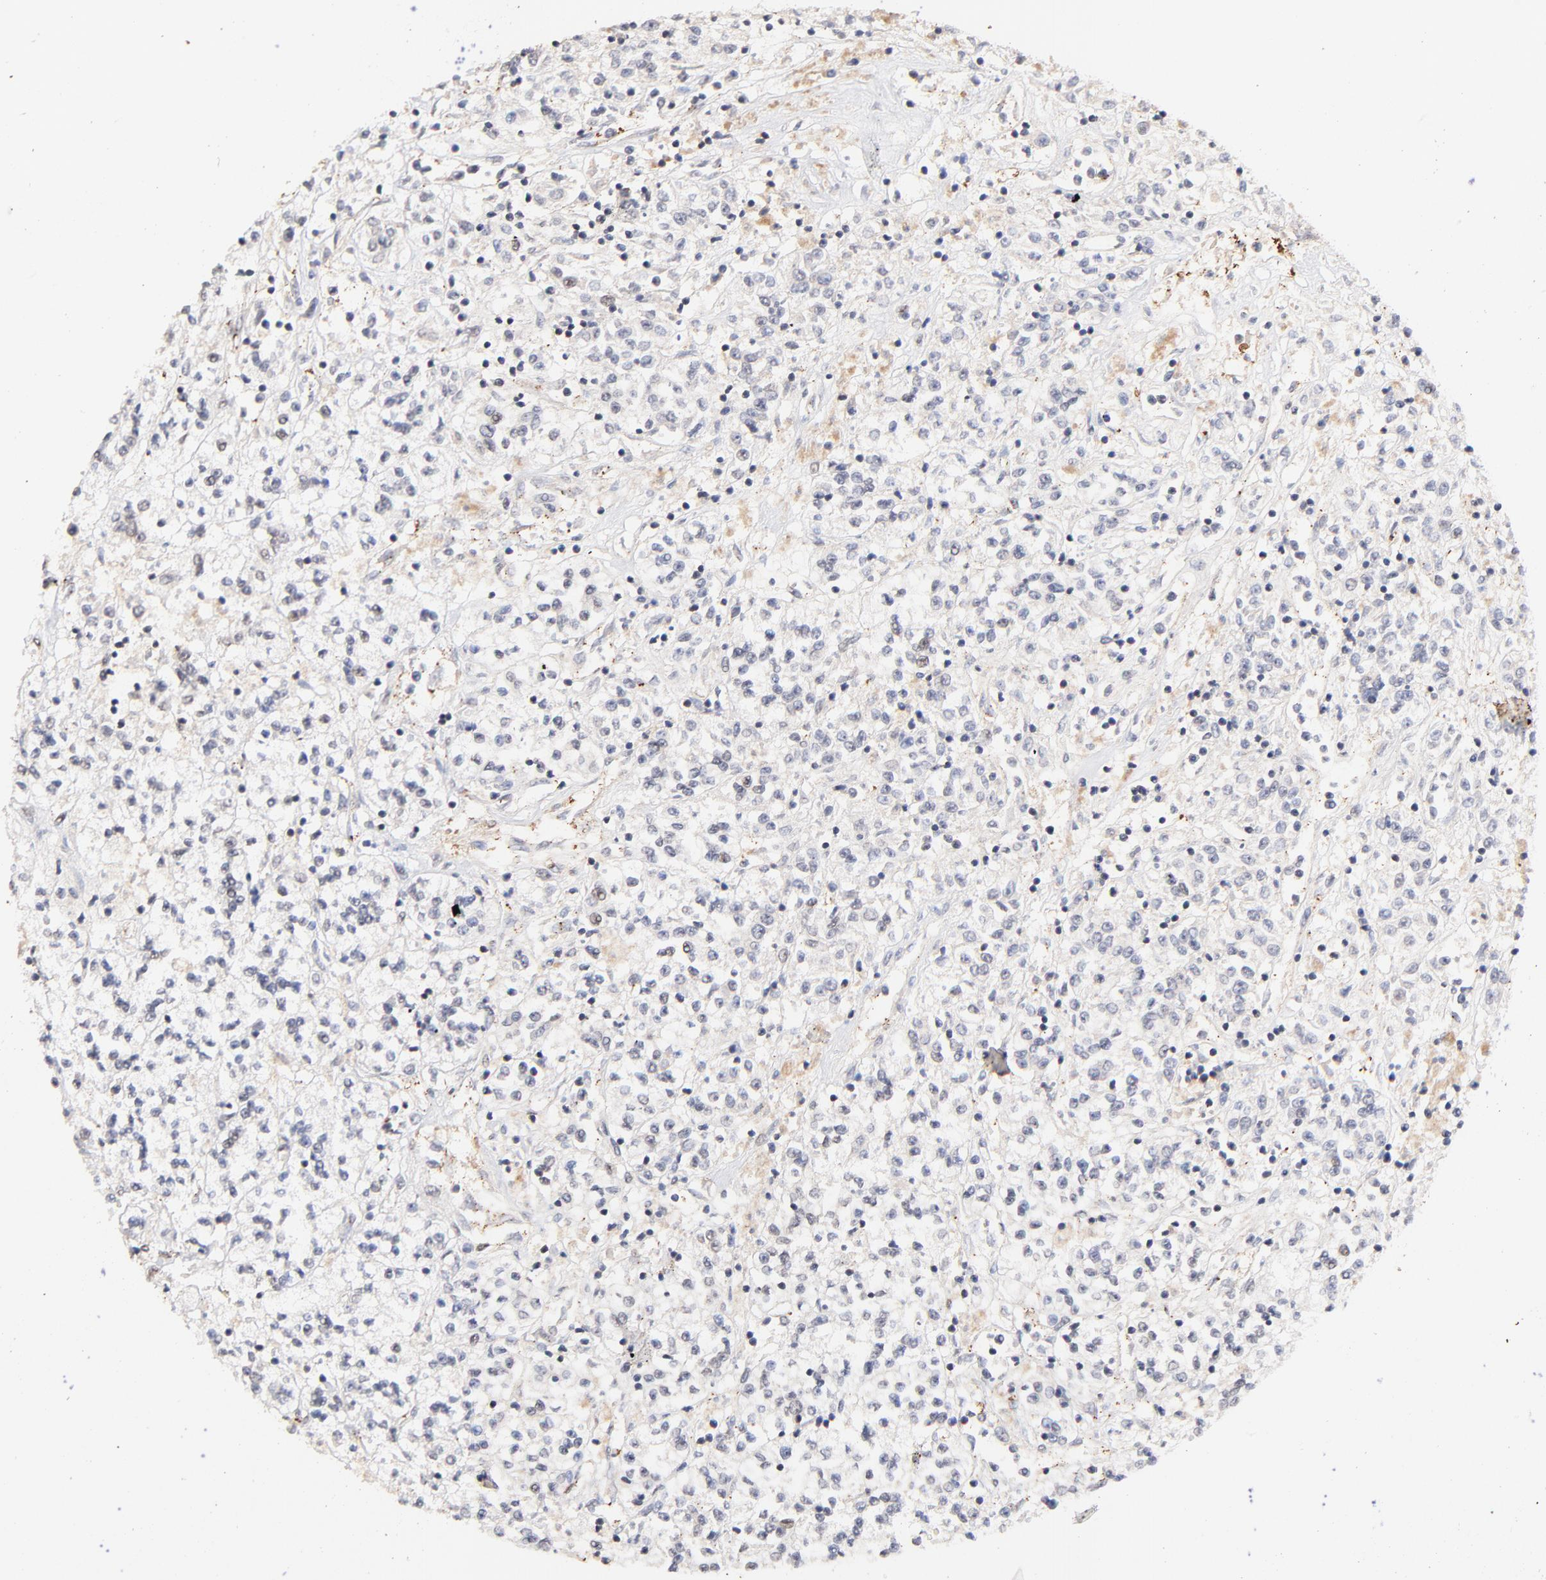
{"staining": {"intensity": "negative", "quantity": "none", "location": "none"}, "tissue": "renal cancer", "cell_type": "Tumor cells", "image_type": "cancer", "snomed": [{"axis": "morphology", "description": "Adenocarcinoma, NOS"}, {"axis": "topography", "description": "Kidney"}], "caption": "Immunohistochemistry (IHC) image of renal cancer (adenocarcinoma) stained for a protein (brown), which demonstrates no staining in tumor cells.", "gene": "ZFP92", "patient": {"sex": "female", "age": 76}}